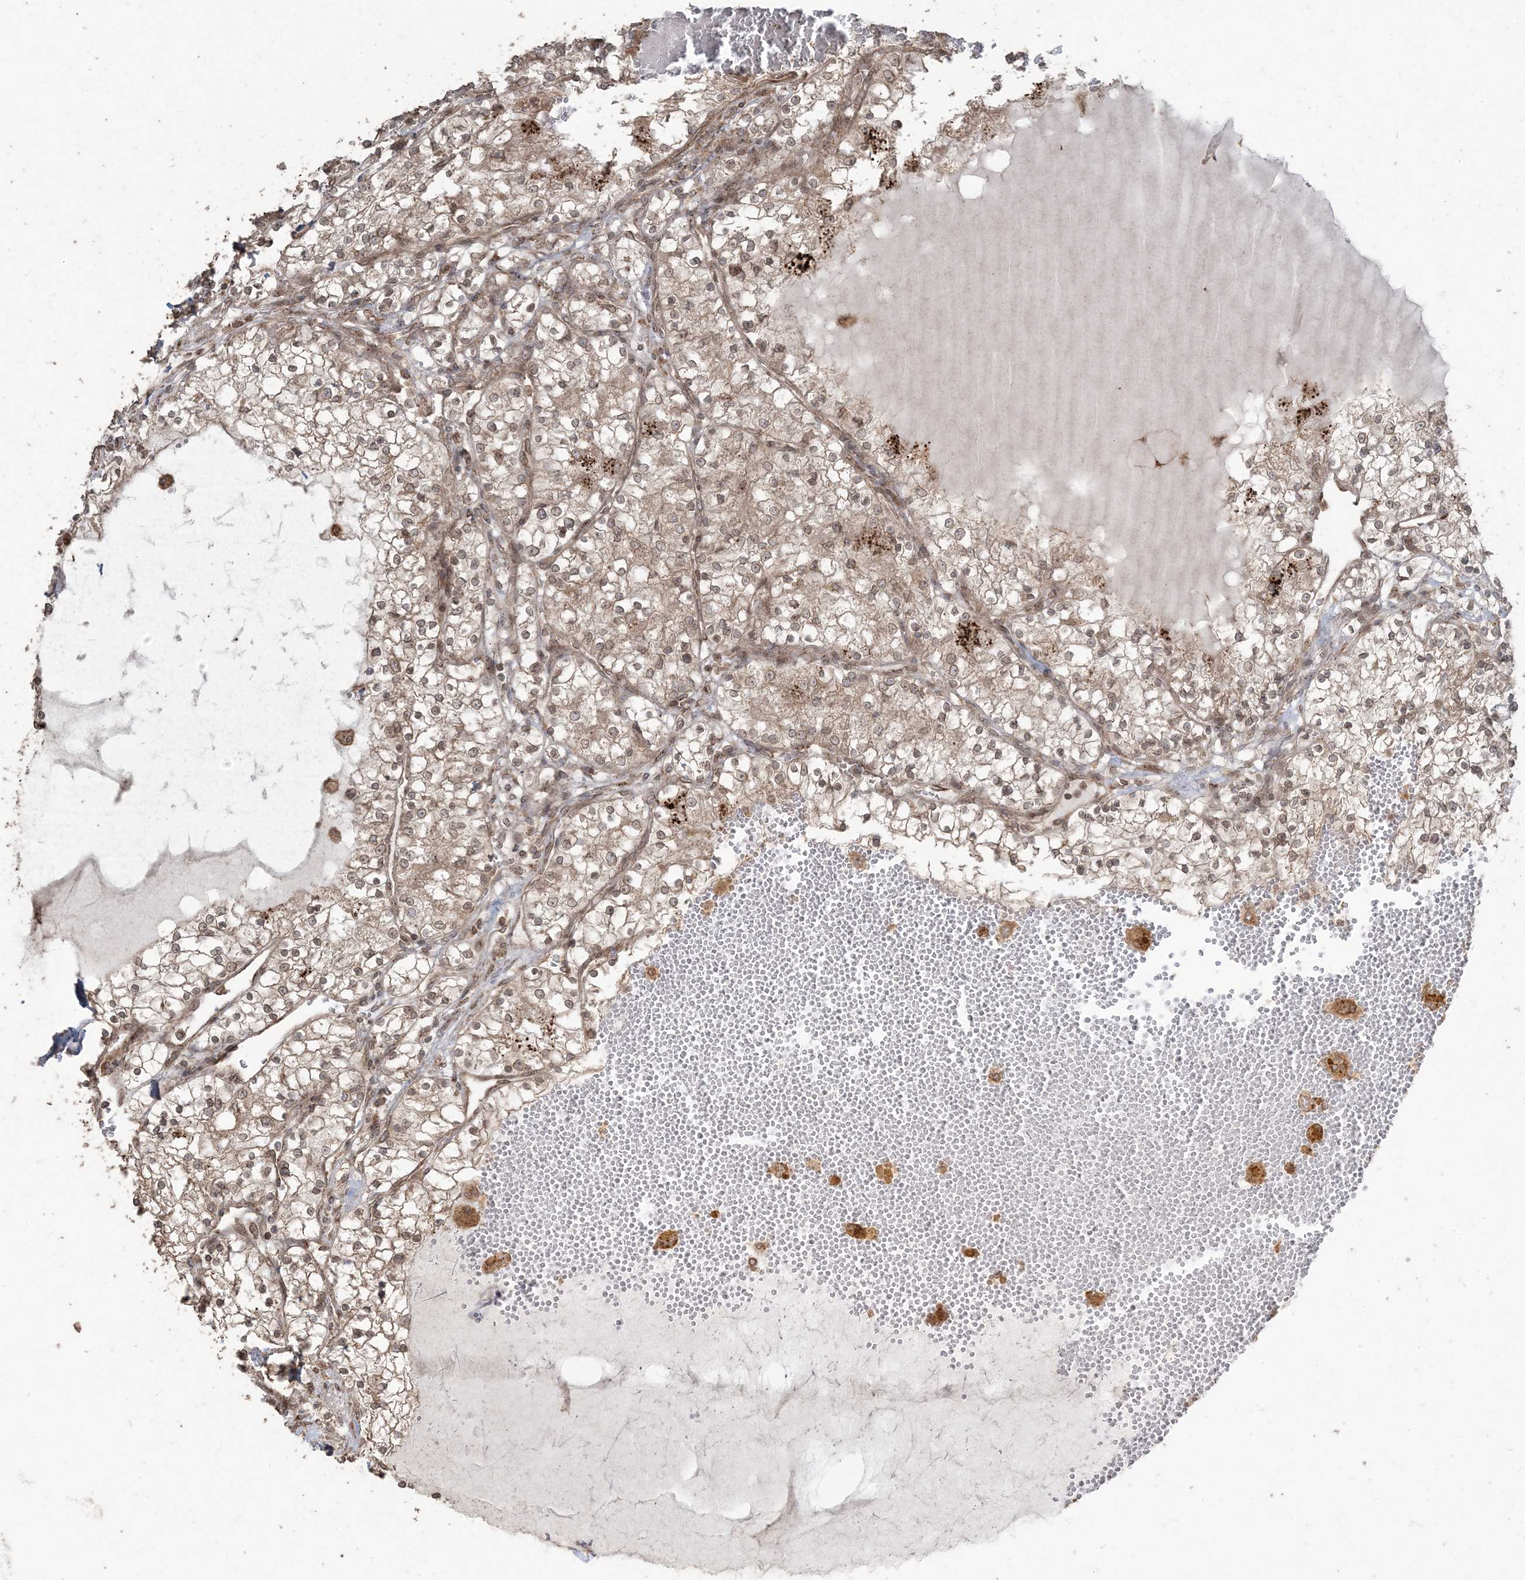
{"staining": {"intensity": "moderate", "quantity": ">75%", "location": "cytoplasmic/membranous,nuclear"}, "tissue": "renal cancer", "cell_type": "Tumor cells", "image_type": "cancer", "snomed": [{"axis": "morphology", "description": "Normal tissue, NOS"}, {"axis": "morphology", "description": "Adenocarcinoma, NOS"}, {"axis": "topography", "description": "Kidney"}], "caption": "Protein expression analysis of renal cancer demonstrates moderate cytoplasmic/membranous and nuclear positivity in about >75% of tumor cells. (brown staining indicates protein expression, while blue staining denotes nuclei).", "gene": "DDX19B", "patient": {"sex": "male", "age": 68}}